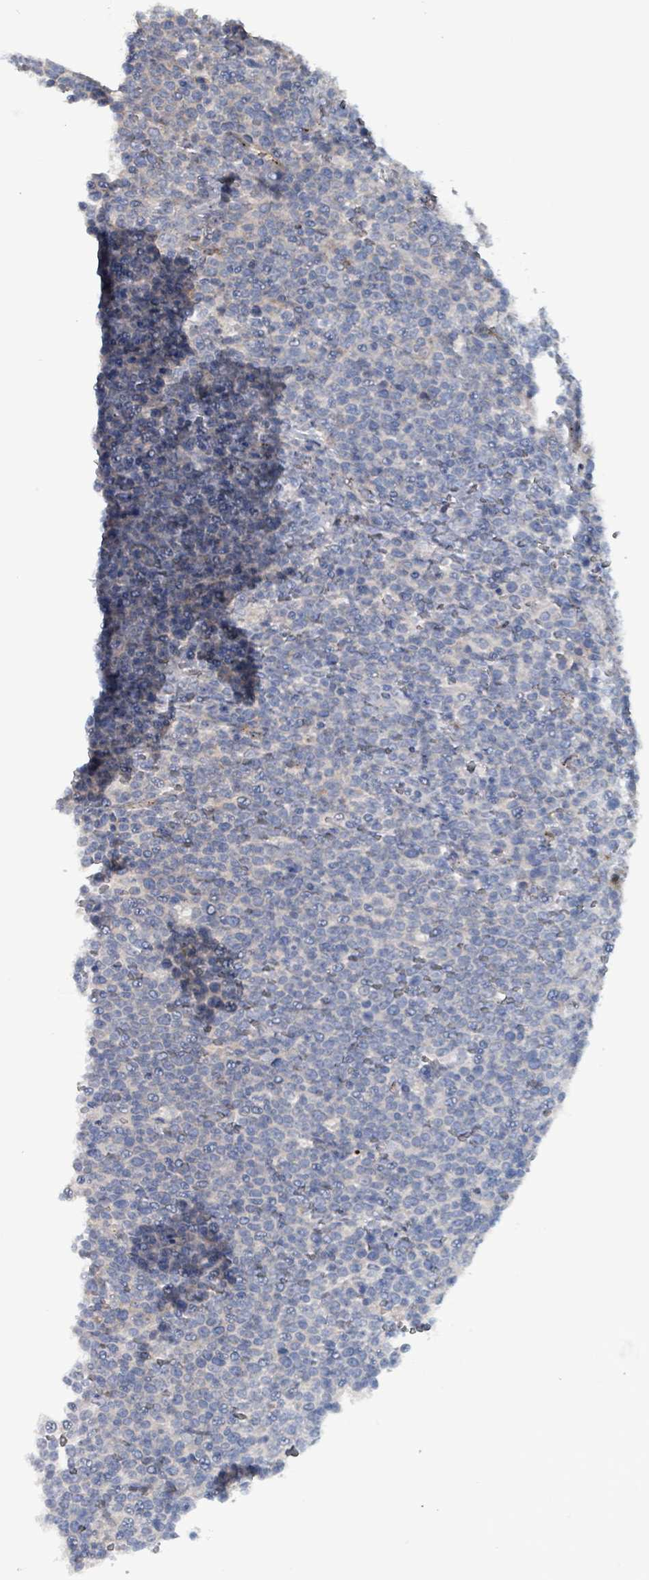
{"staining": {"intensity": "negative", "quantity": "none", "location": "none"}, "tissue": "lymphoma", "cell_type": "Tumor cells", "image_type": "cancer", "snomed": [{"axis": "morphology", "description": "Malignant lymphoma, non-Hodgkin's type, High grade"}, {"axis": "topography", "description": "Lymph node"}], "caption": "Immunohistochemistry (IHC) histopathology image of neoplastic tissue: human high-grade malignant lymphoma, non-Hodgkin's type stained with DAB shows no significant protein staining in tumor cells.", "gene": "TAAR5", "patient": {"sex": "male", "age": 61}}